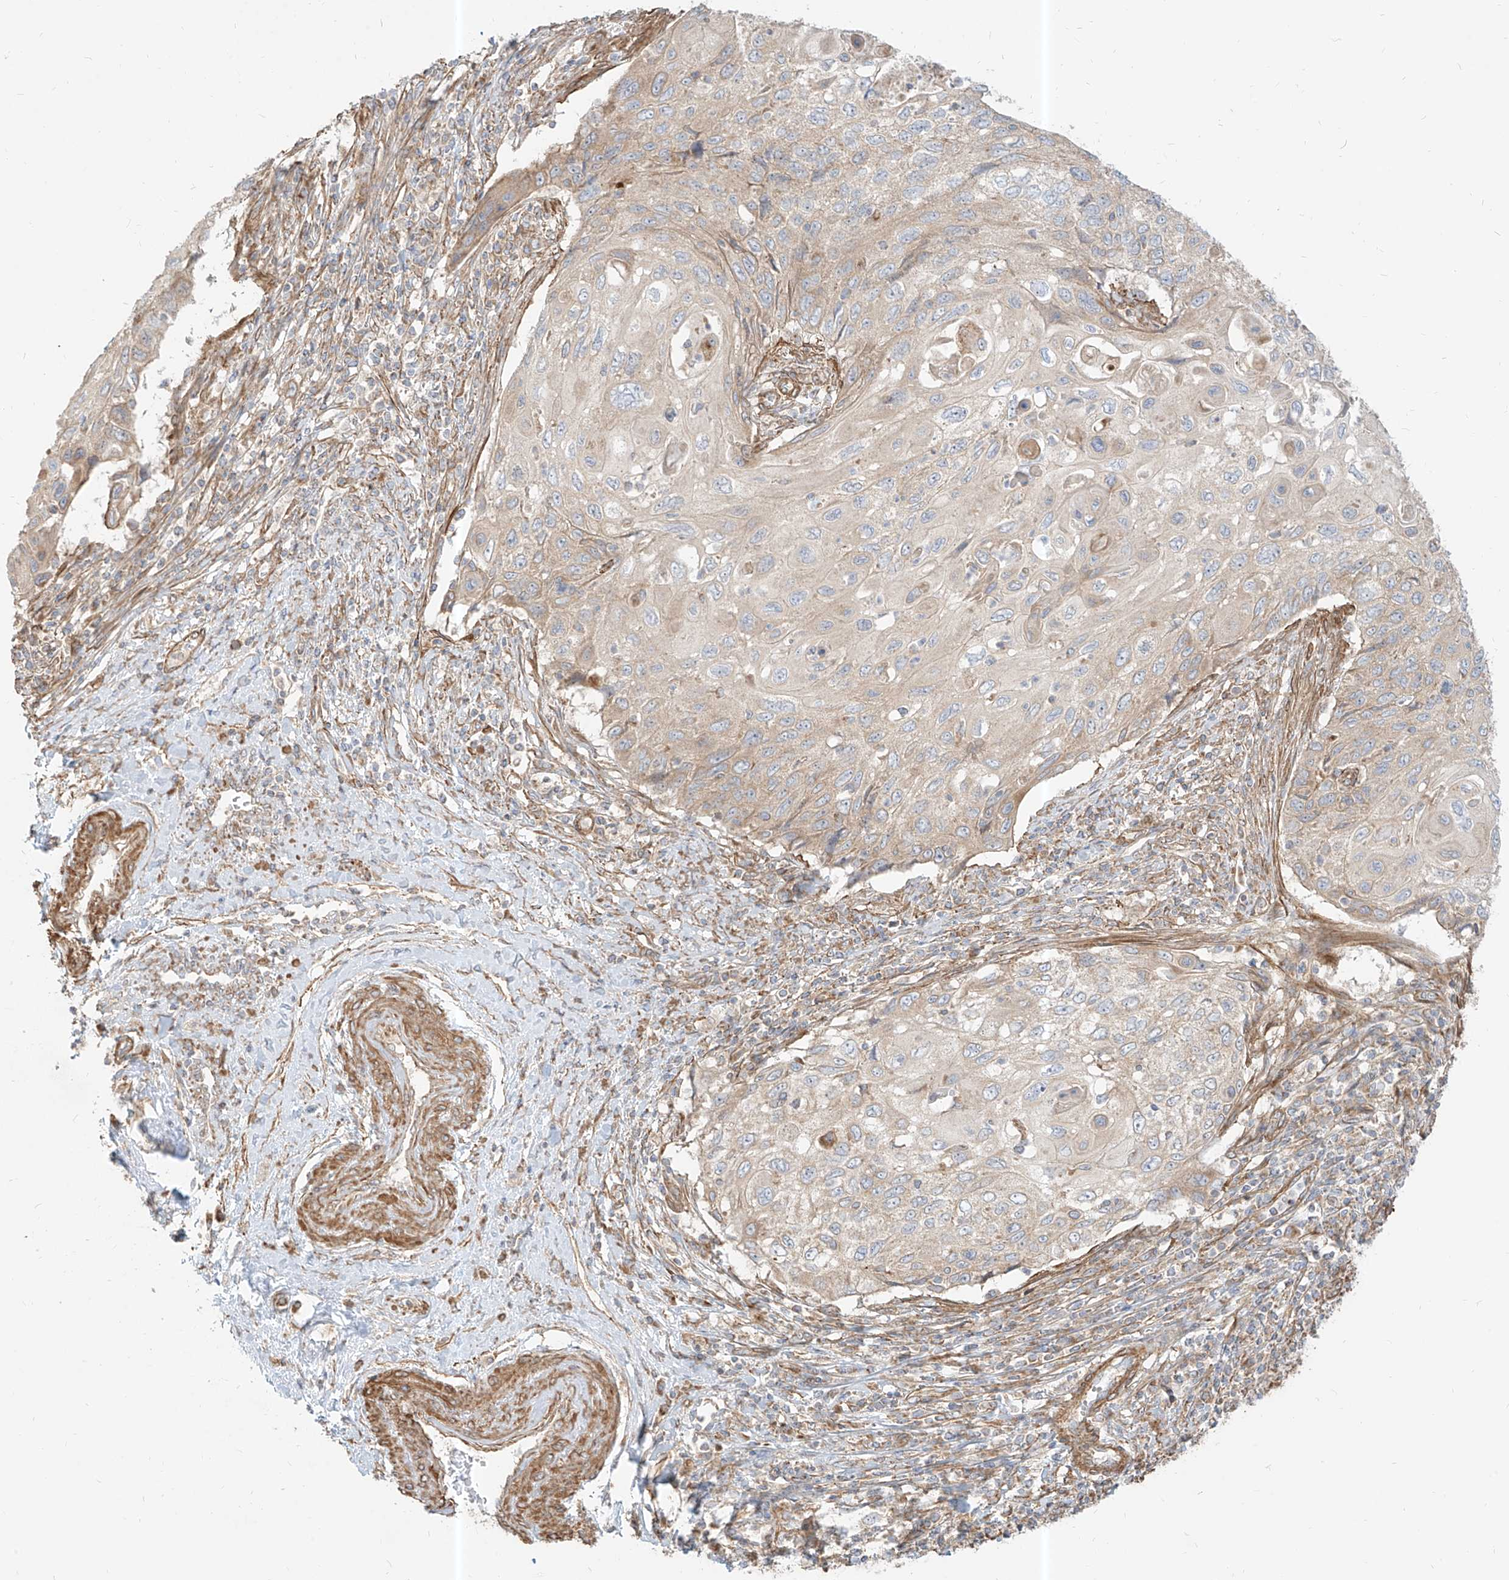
{"staining": {"intensity": "weak", "quantity": "<25%", "location": "cytoplasmic/membranous"}, "tissue": "cervical cancer", "cell_type": "Tumor cells", "image_type": "cancer", "snomed": [{"axis": "morphology", "description": "Squamous cell carcinoma, NOS"}, {"axis": "topography", "description": "Cervix"}], "caption": "High power microscopy image of an immunohistochemistry (IHC) photomicrograph of cervical squamous cell carcinoma, revealing no significant expression in tumor cells.", "gene": "PLCL1", "patient": {"sex": "female", "age": 70}}